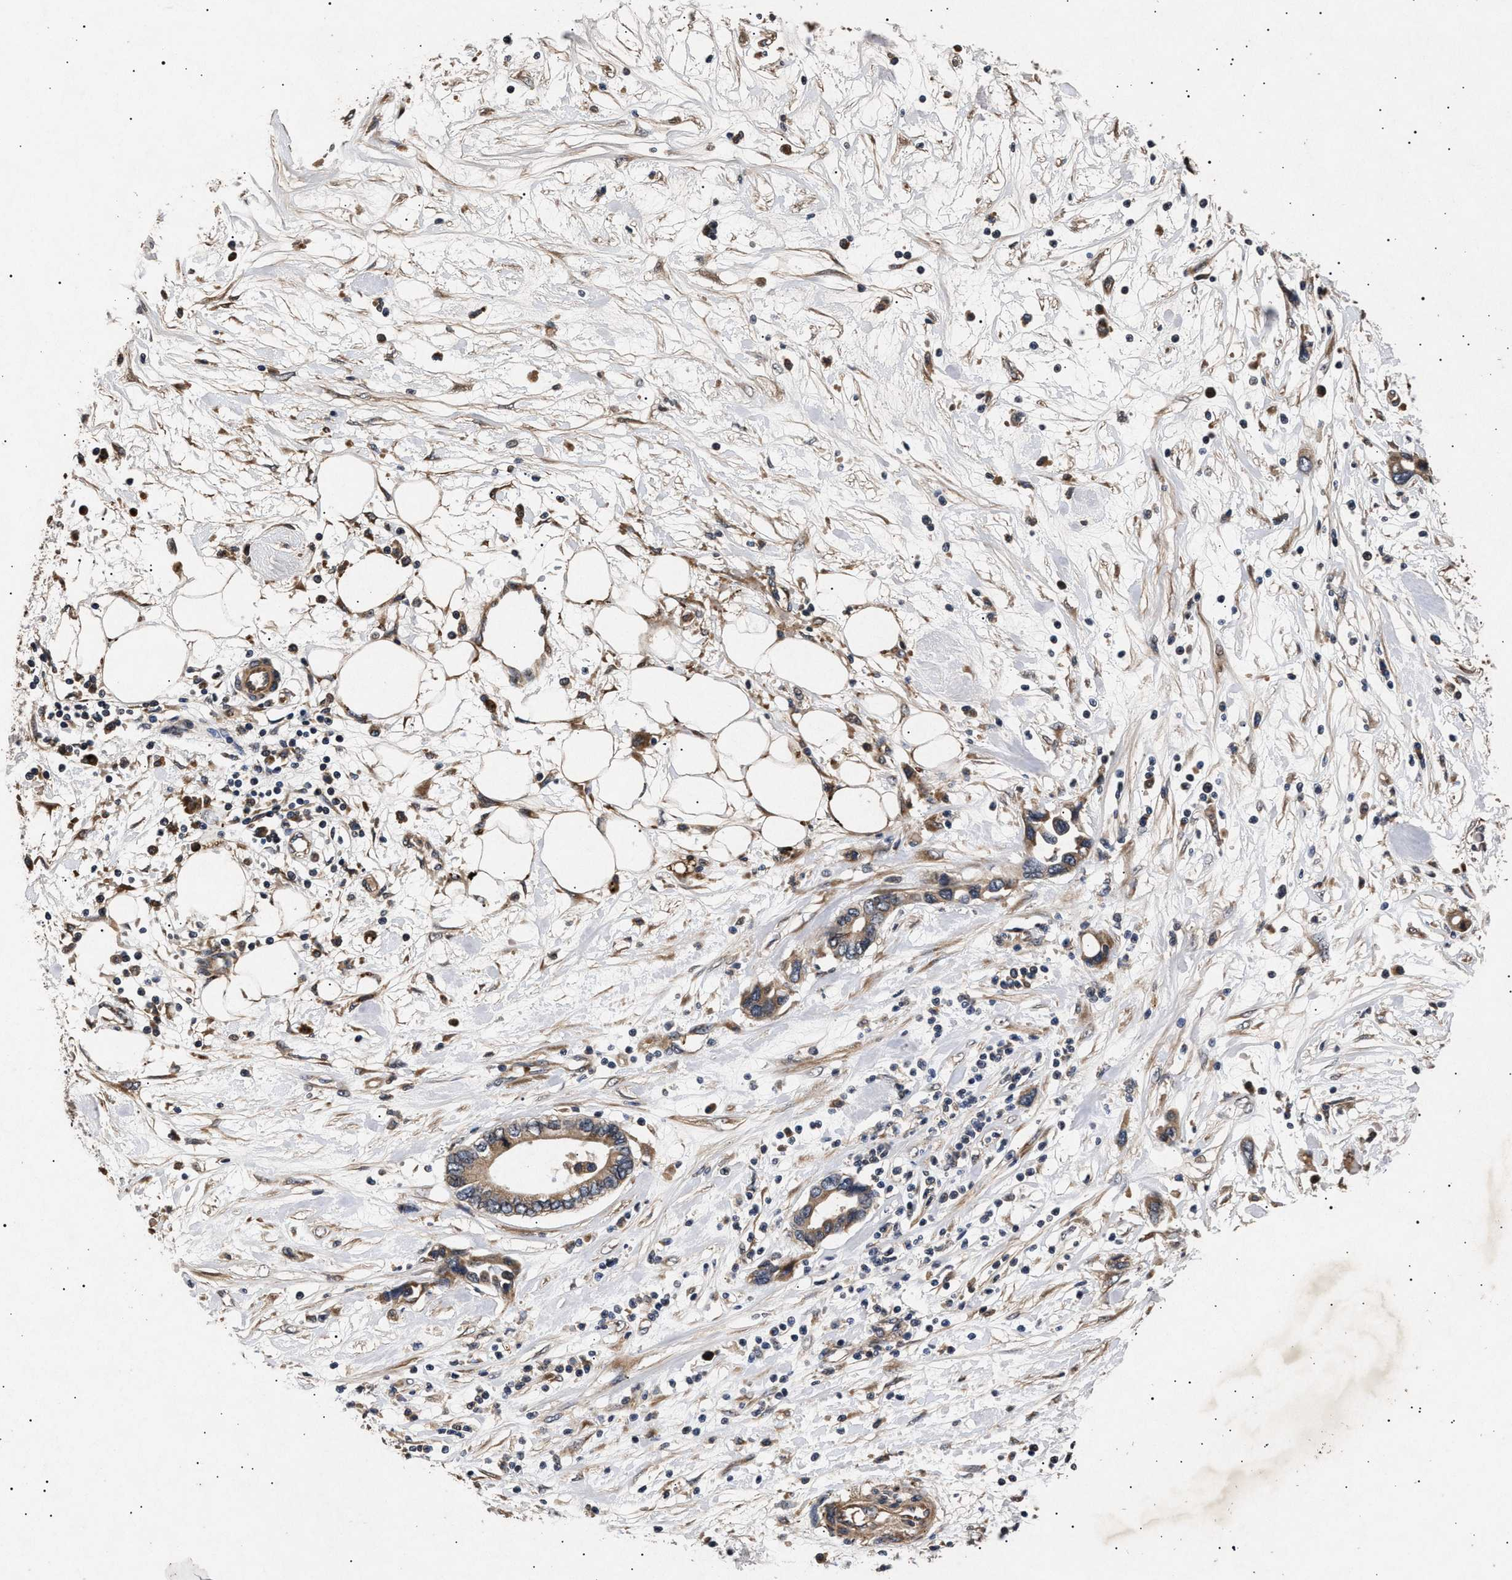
{"staining": {"intensity": "moderate", "quantity": ">75%", "location": "cytoplasmic/membranous"}, "tissue": "pancreatic cancer", "cell_type": "Tumor cells", "image_type": "cancer", "snomed": [{"axis": "morphology", "description": "Adenocarcinoma, NOS"}, {"axis": "topography", "description": "Pancreas"}], "caption": "Immunohistochemical staining of human adenocarcinoma (pancreatic) shows medium levels of moderate cytoplasmic/membranous protein positivity in about >75% of tumor cells.", "gene": "ITGB5", "patient": {"sex": "female", "age": 57}}